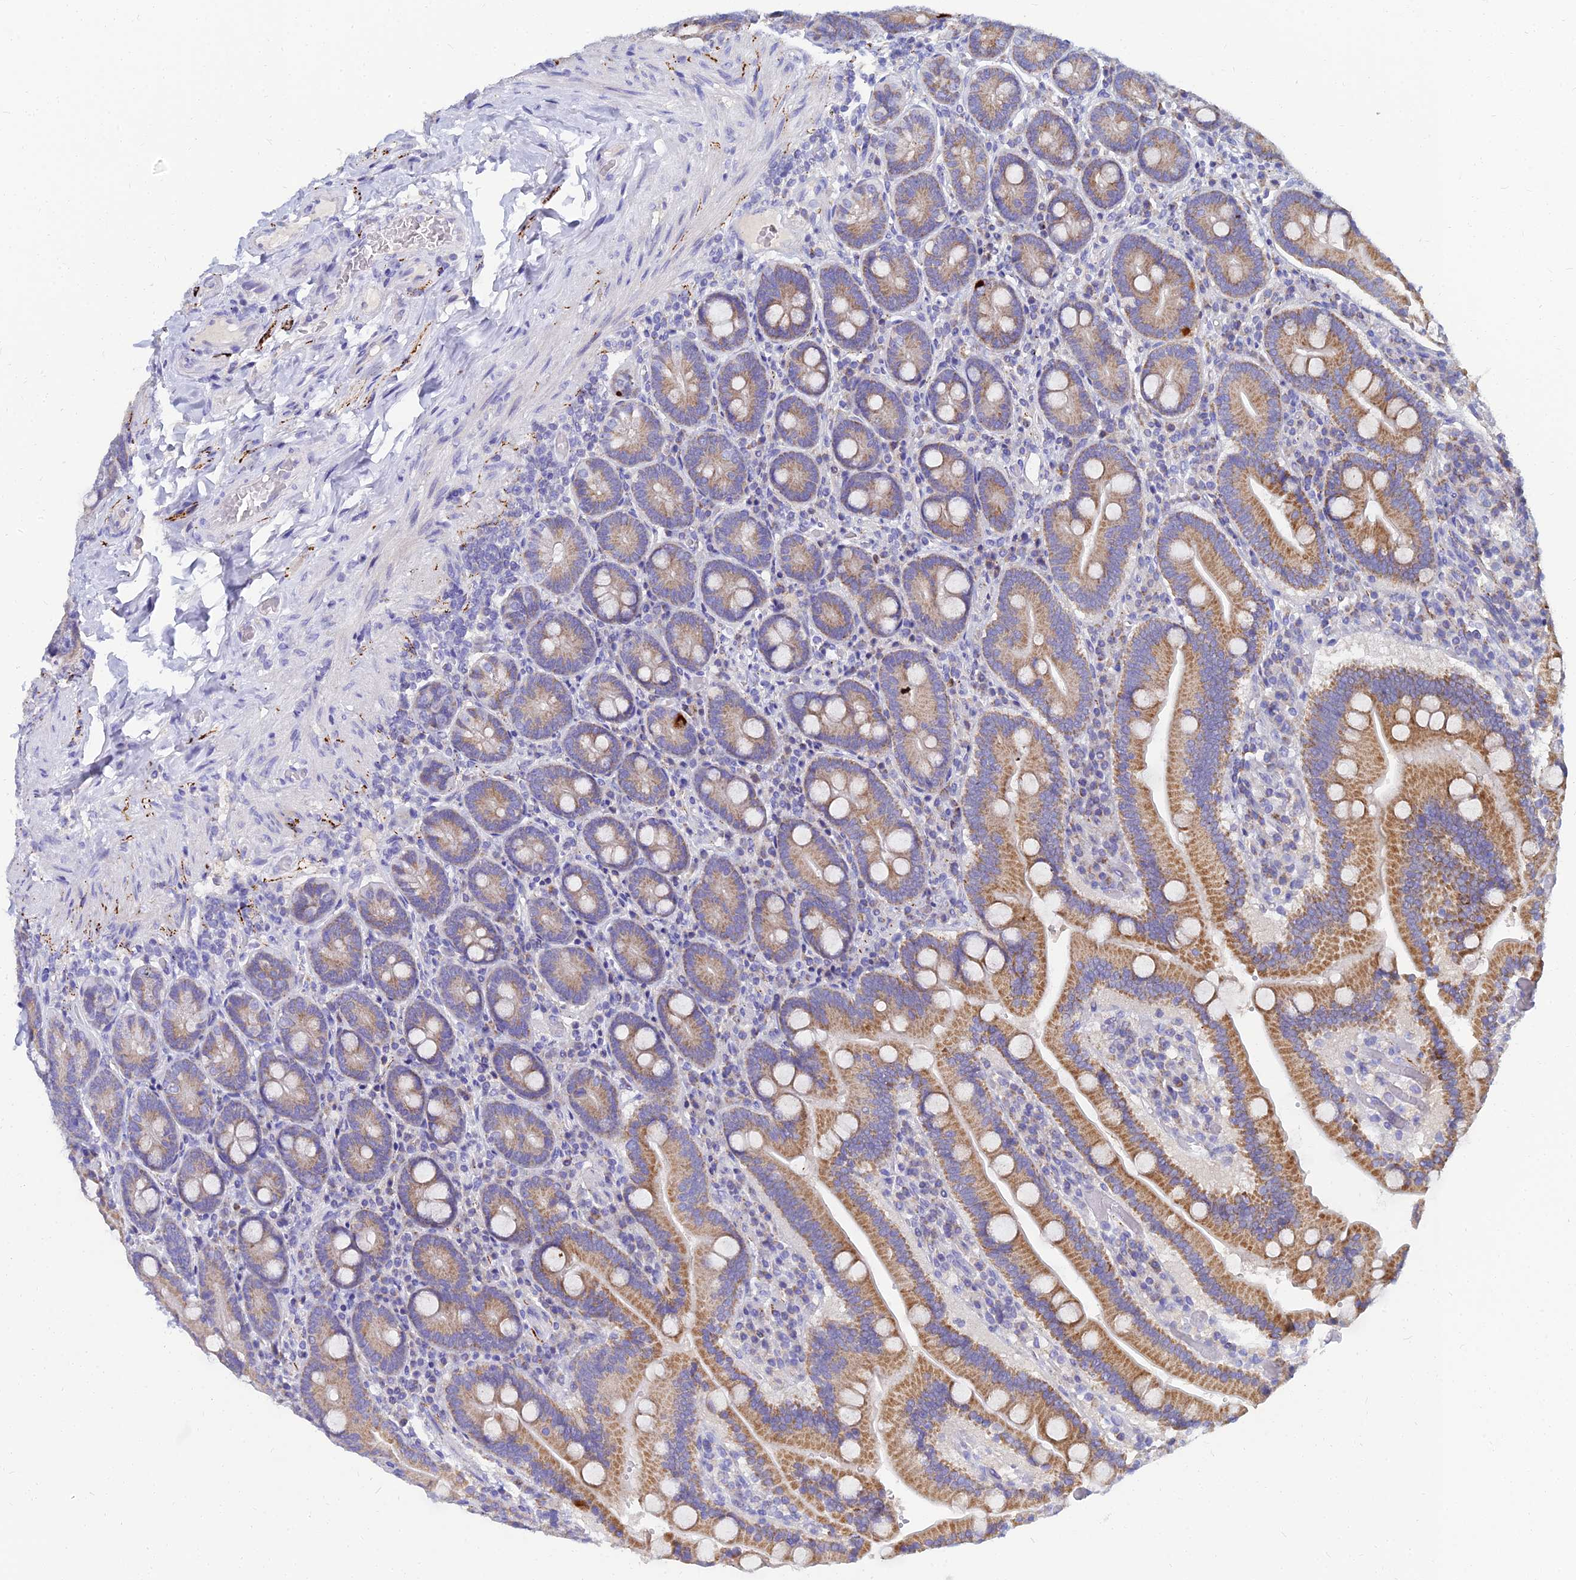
{"staining": {"intensity": "moderate", "quantity": ">75%", "location": "cytoplasmic/membranous"}, "tissue": "duodenum", "cell_type": "Glandular cells", "image_type": "normal", "snomed": [{"axis": "morphology", "description": "Normal tissue, NOS"}, {"axis": "topography", "description": "Duodenum"}], "caption": "Protein expression by IHC demonstrates moderate cytoplasmic/membranous positivity in approximately >75% of glandular cells in benign duodenum.", "gene": "NPY", "patient": {"sex": "female", "age": 62}}